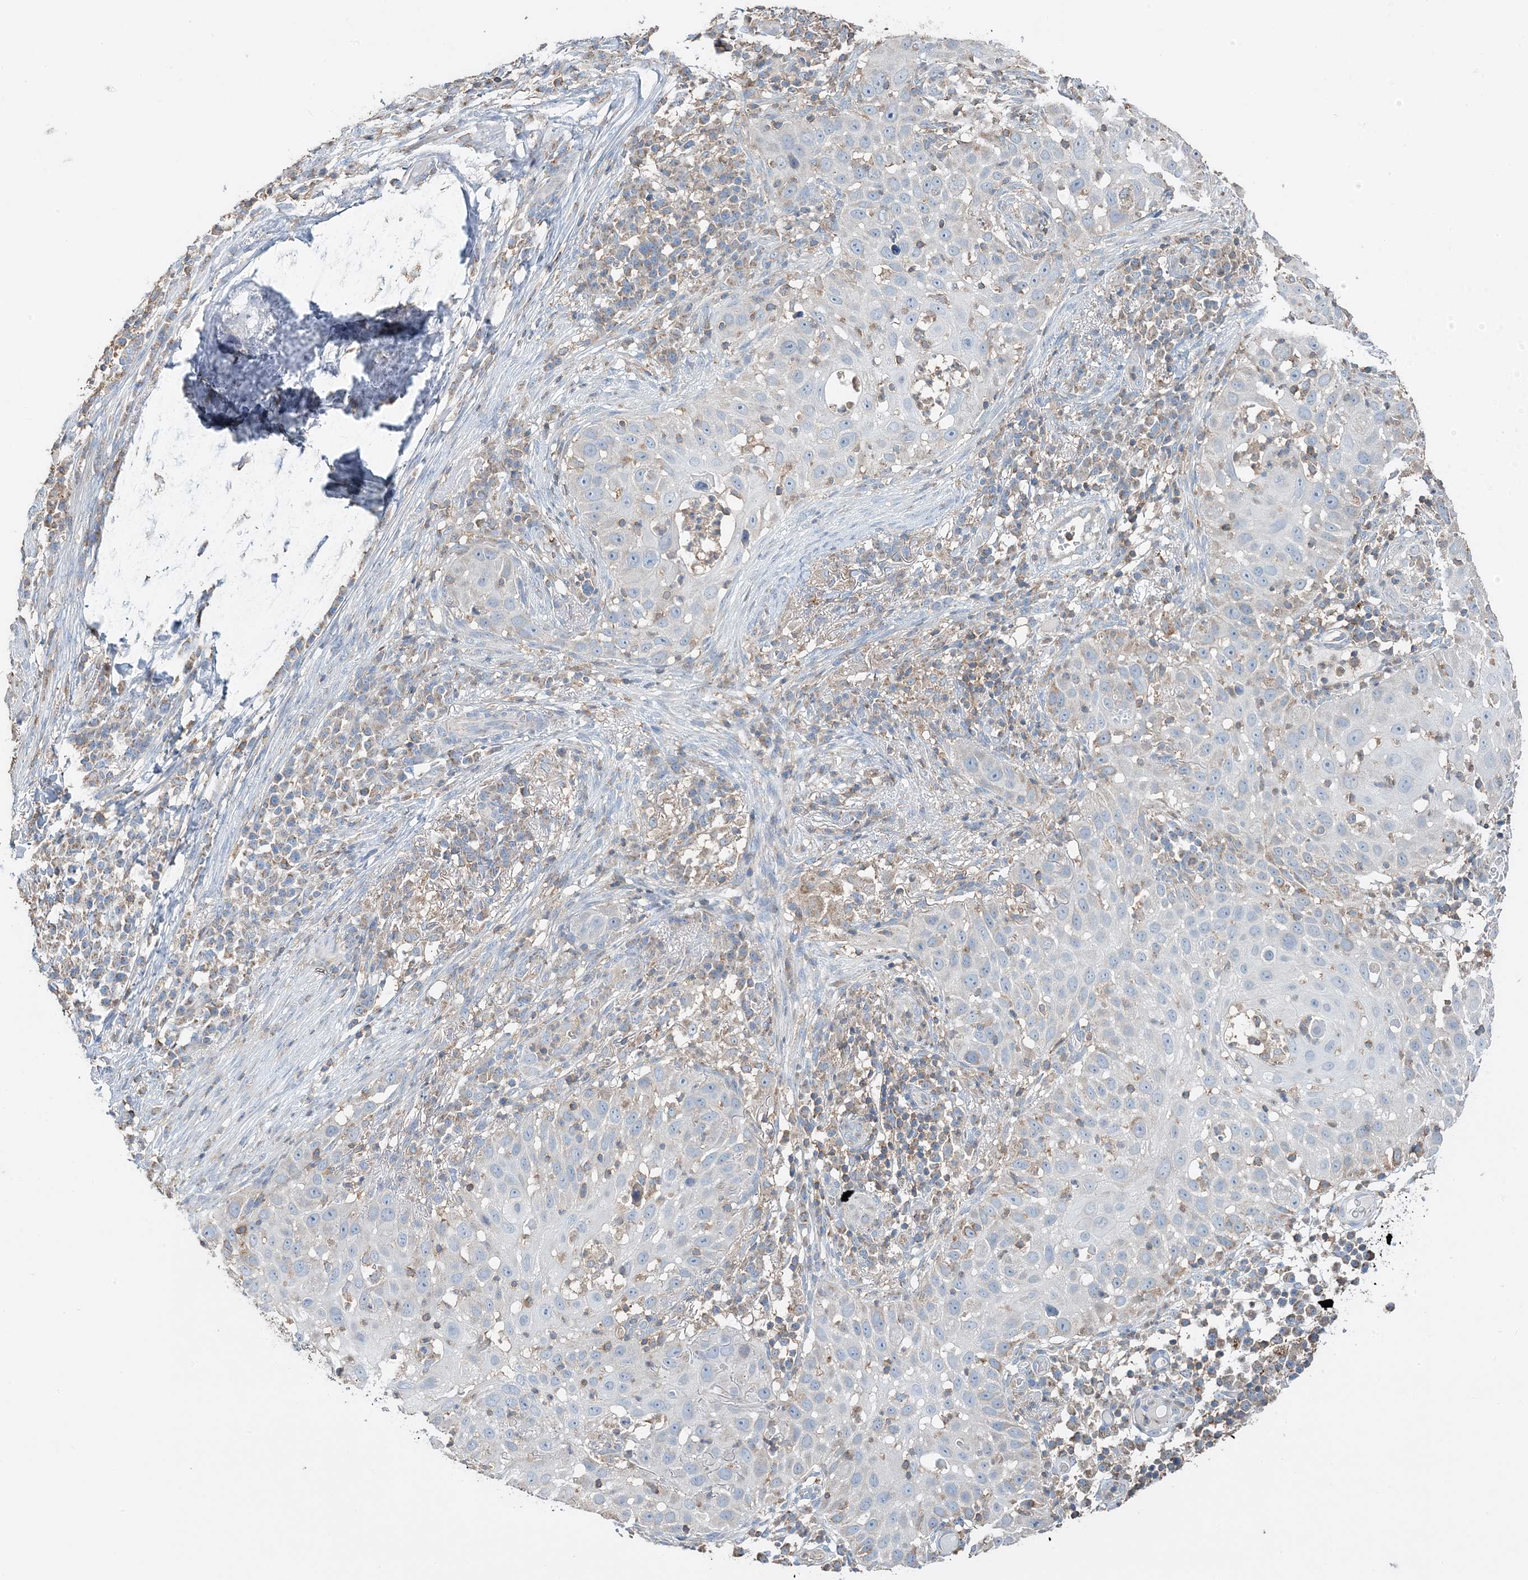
{"staining": {"intensity": "negative", "quantity": "none", "location": "none"}, "tissue": "skin cancer", "cell_type": "Tumor cells", "image_type": "cancer", "snomed": [{"axis": "morphology", "description": "Squamous cell carcinoma, NOS"}, {"axis": "topography", "description": "Skin"}], "caption": "High magnification brightfield microscopy of skin cancer (squamous cell carcinoma) stained with DAB (brown) and counterstained with hematoxylin (blue): tumor cells show no significant positivity. (IHC, brightfield microscopy, high magnification).", "gene": "TMLHE", "patient": {"sex": "female", "age": 44}}